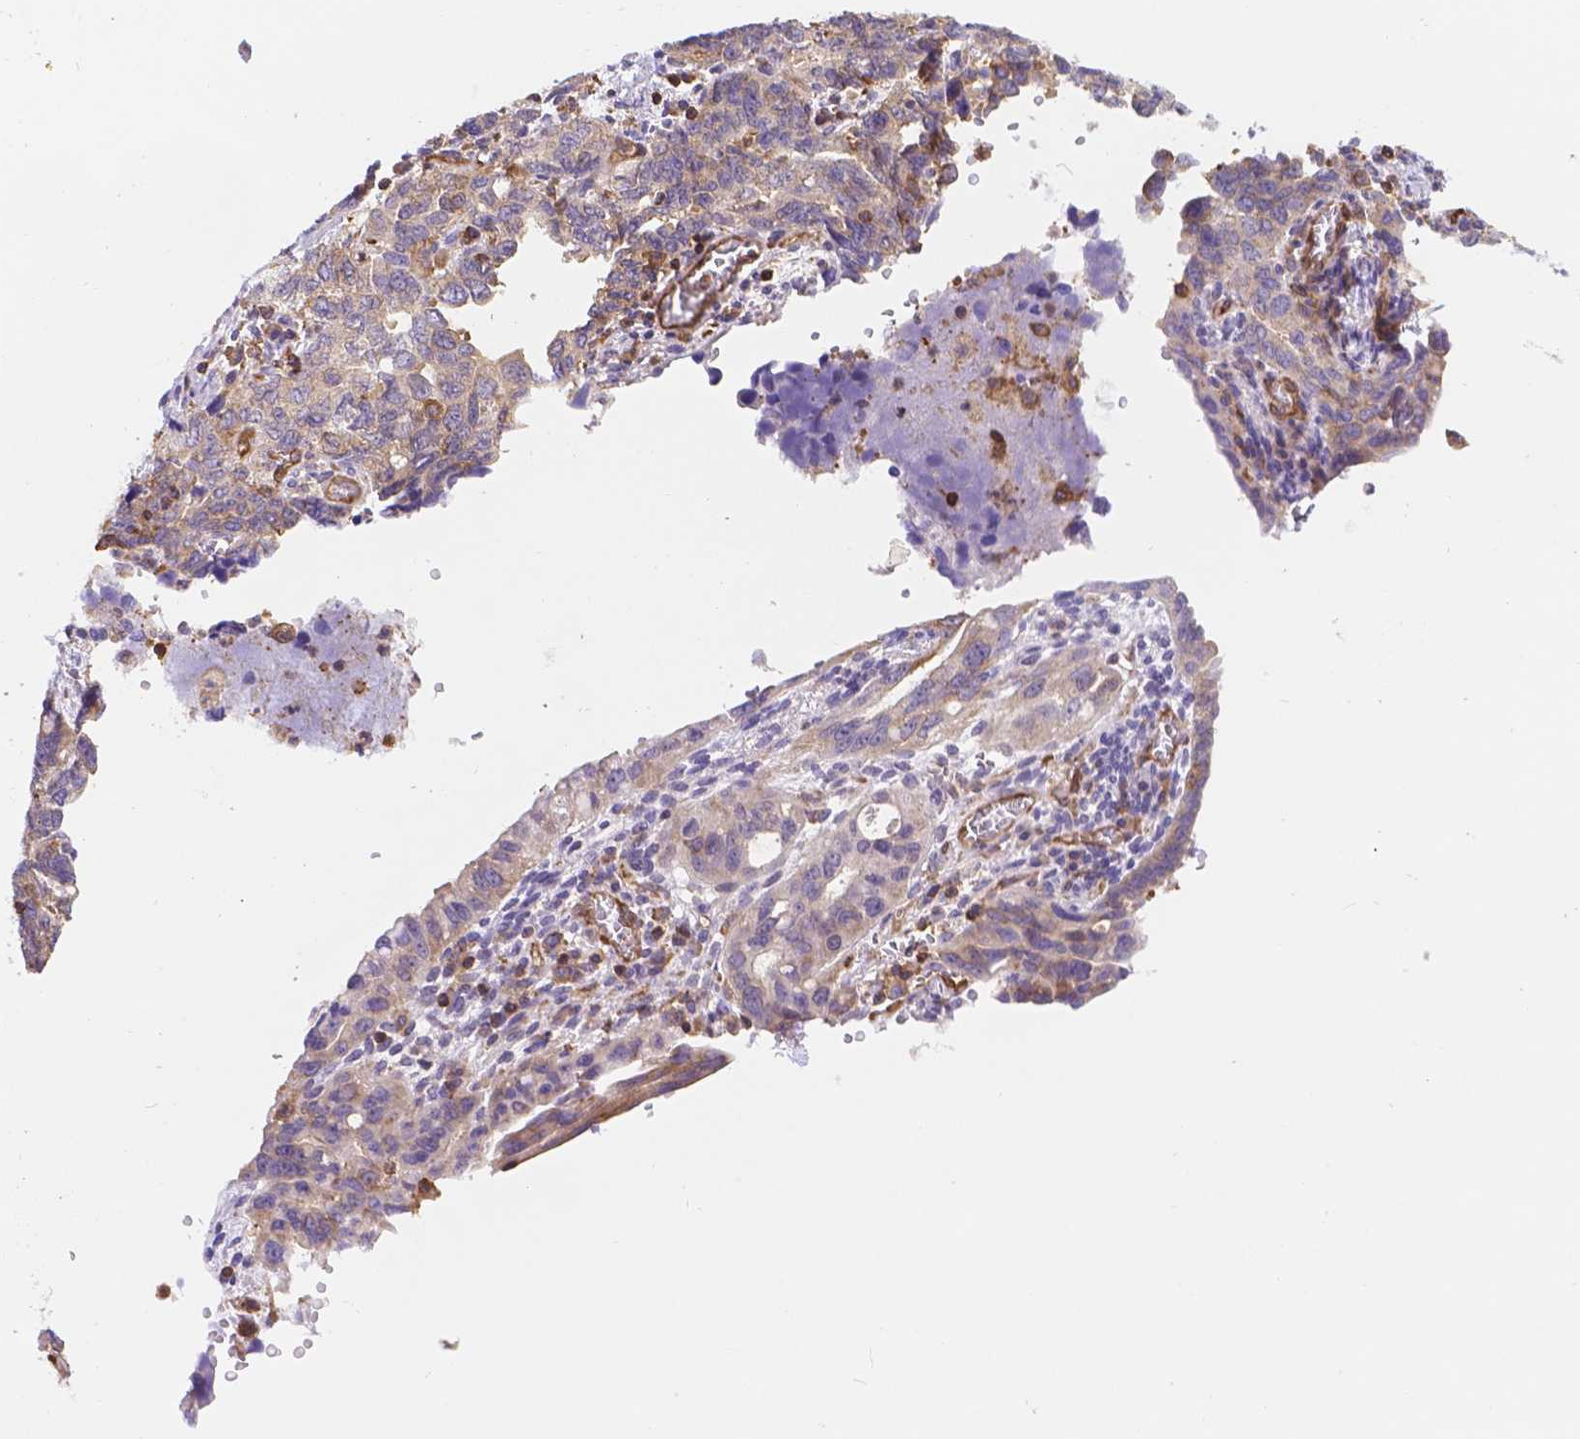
{"staining": {"intensity": "weak", "quantity": "<25%", "location": "cytoplasmic/membranous"}, "tissue": "ovarian cancer", "cell_type": "Tumor cells", "image_type": "cancer", "snomed": [{"axis": "morphology", "description": "Cystadenocarcinoma, serous, NOS"}, {"axis": "topography", "description": "Ovary"}], "caption": "An image of ovarian cancer stained for a protein displays no brown staining in tumor cells.", "gene": "DMWD", "patient": {"sex": "female", "age": 69}}